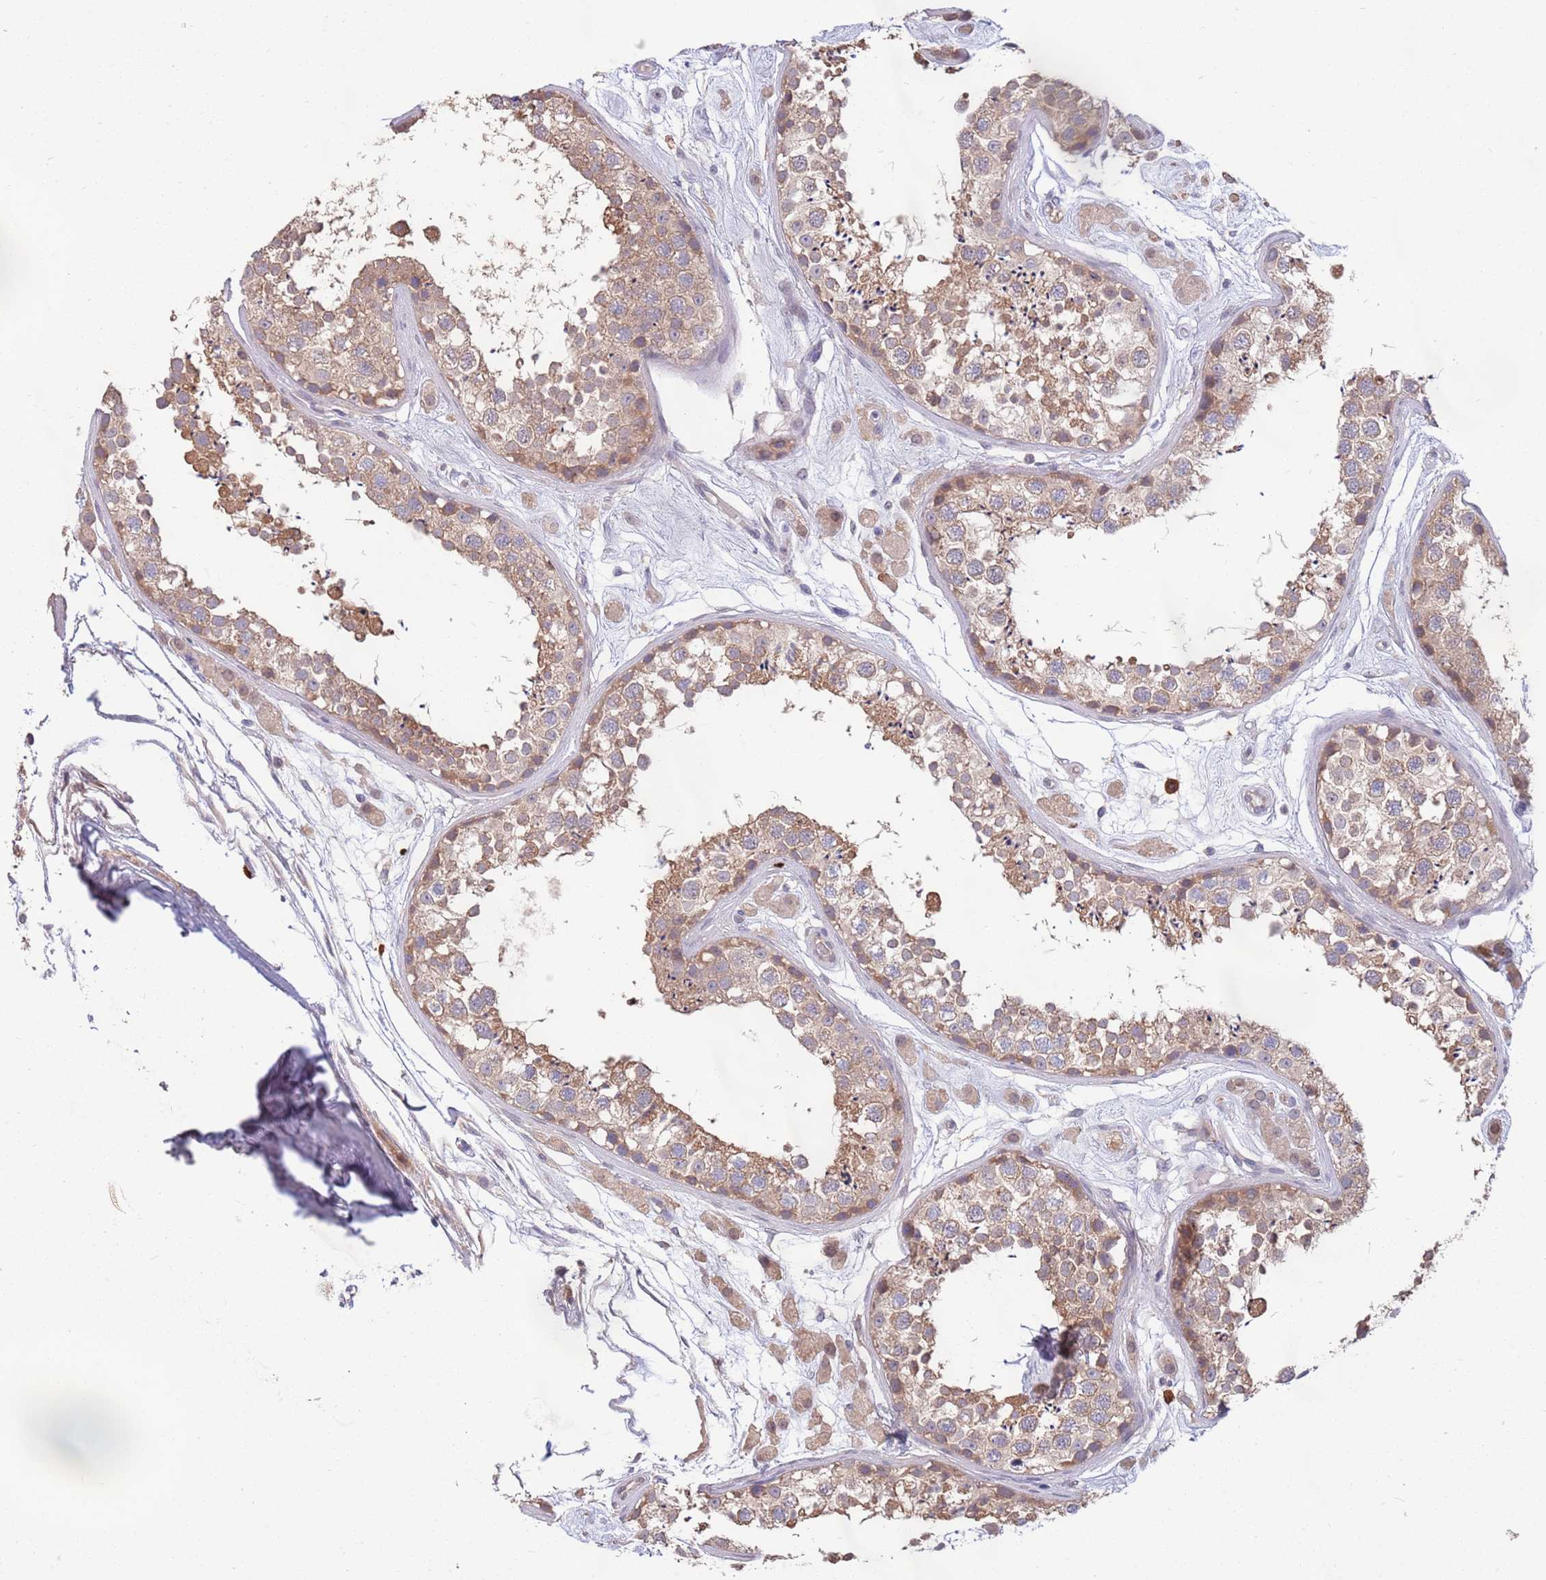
{"staining": {"intensity": "moderate", "quantity": ">75%", "location": "cytoplasmic/membranous"}, "tissue": "testis", "cell_type": "Cells in seminiferous ducts", "image_type": "normal", "snomed": [{"axis": "morphology", "description": "Normal tissue, NOS"}, {"axis": "topography", "description": "Testis"}], "caption": "IHC of normal human testis demonstrates medium levels of moderate cytoplasmic/membranous expression in about >75% of cells in seminiferous ducts. (DAB (3,3'-diaminobenzidine) IHC, brown staining for protein, blue staining for nuclei).", "gene": "MARVELD2", "patient": {"sex": "male", "age": 25}}